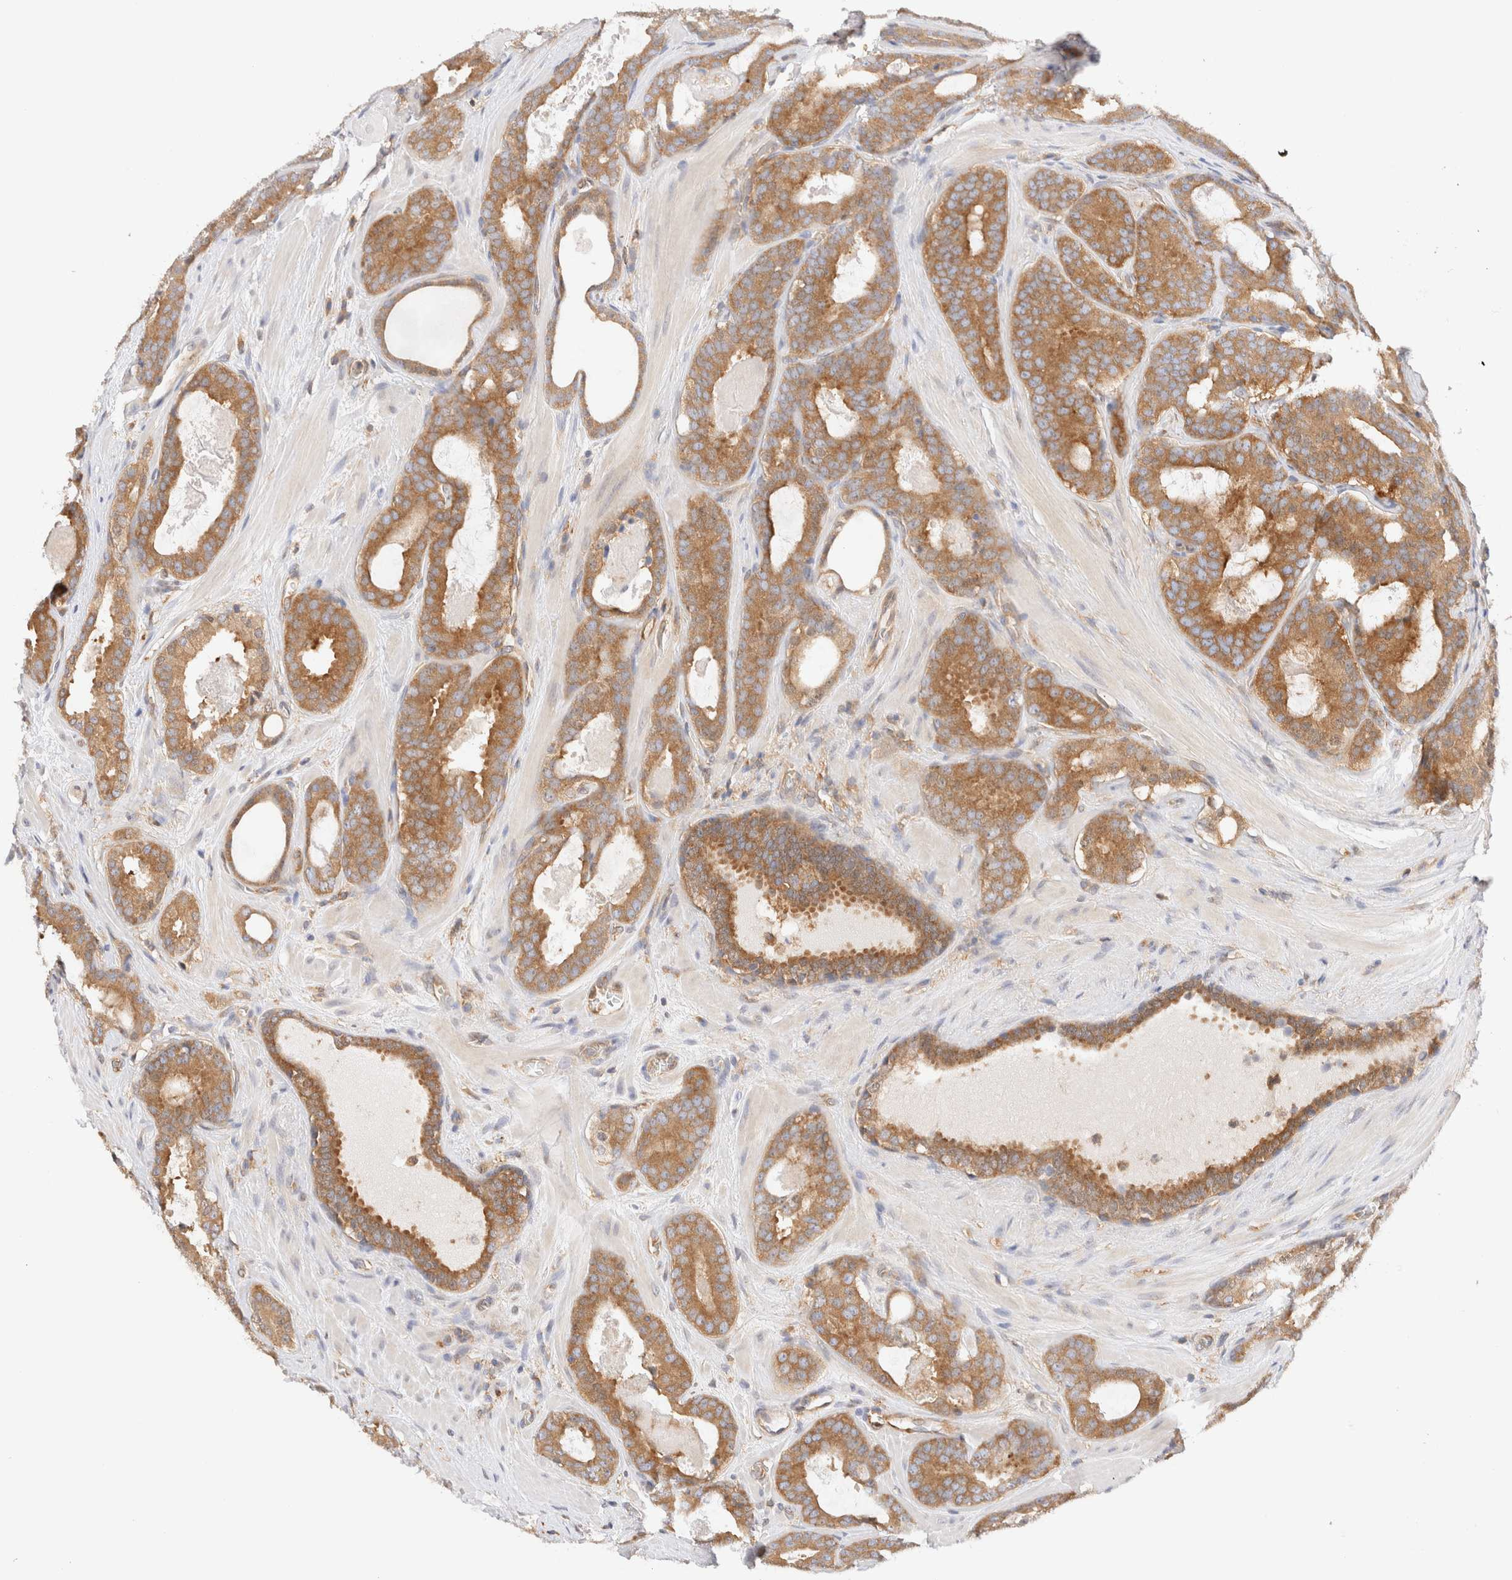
{"staining": {"intensity": "moderate", "quantity": ">75%", "location": "cytoplasmic/membranous"}, "tissue": "prostate cancer", "cell_type": "Tumor cells", "image_type": "cancer", "snomed": [{"axis": "morphology", "description": "Adenocarcinoma, High grade"}, {"axis": "topography", "description": "Prostate"}], "caption": "Immunohistochemistry (IHC) image of neoplastic tissue: human prostate adenocarcinoma (high-grade) stained using immunohistochemistry reveals medium levels of moderate protein expression localized specifically in the cytoplasmic/membranous of tumor cells, appearing as a cytoplasmic/membranous brown color.", "gene": "RABEP1", "patient": {"sex": "male", "age": 60}}